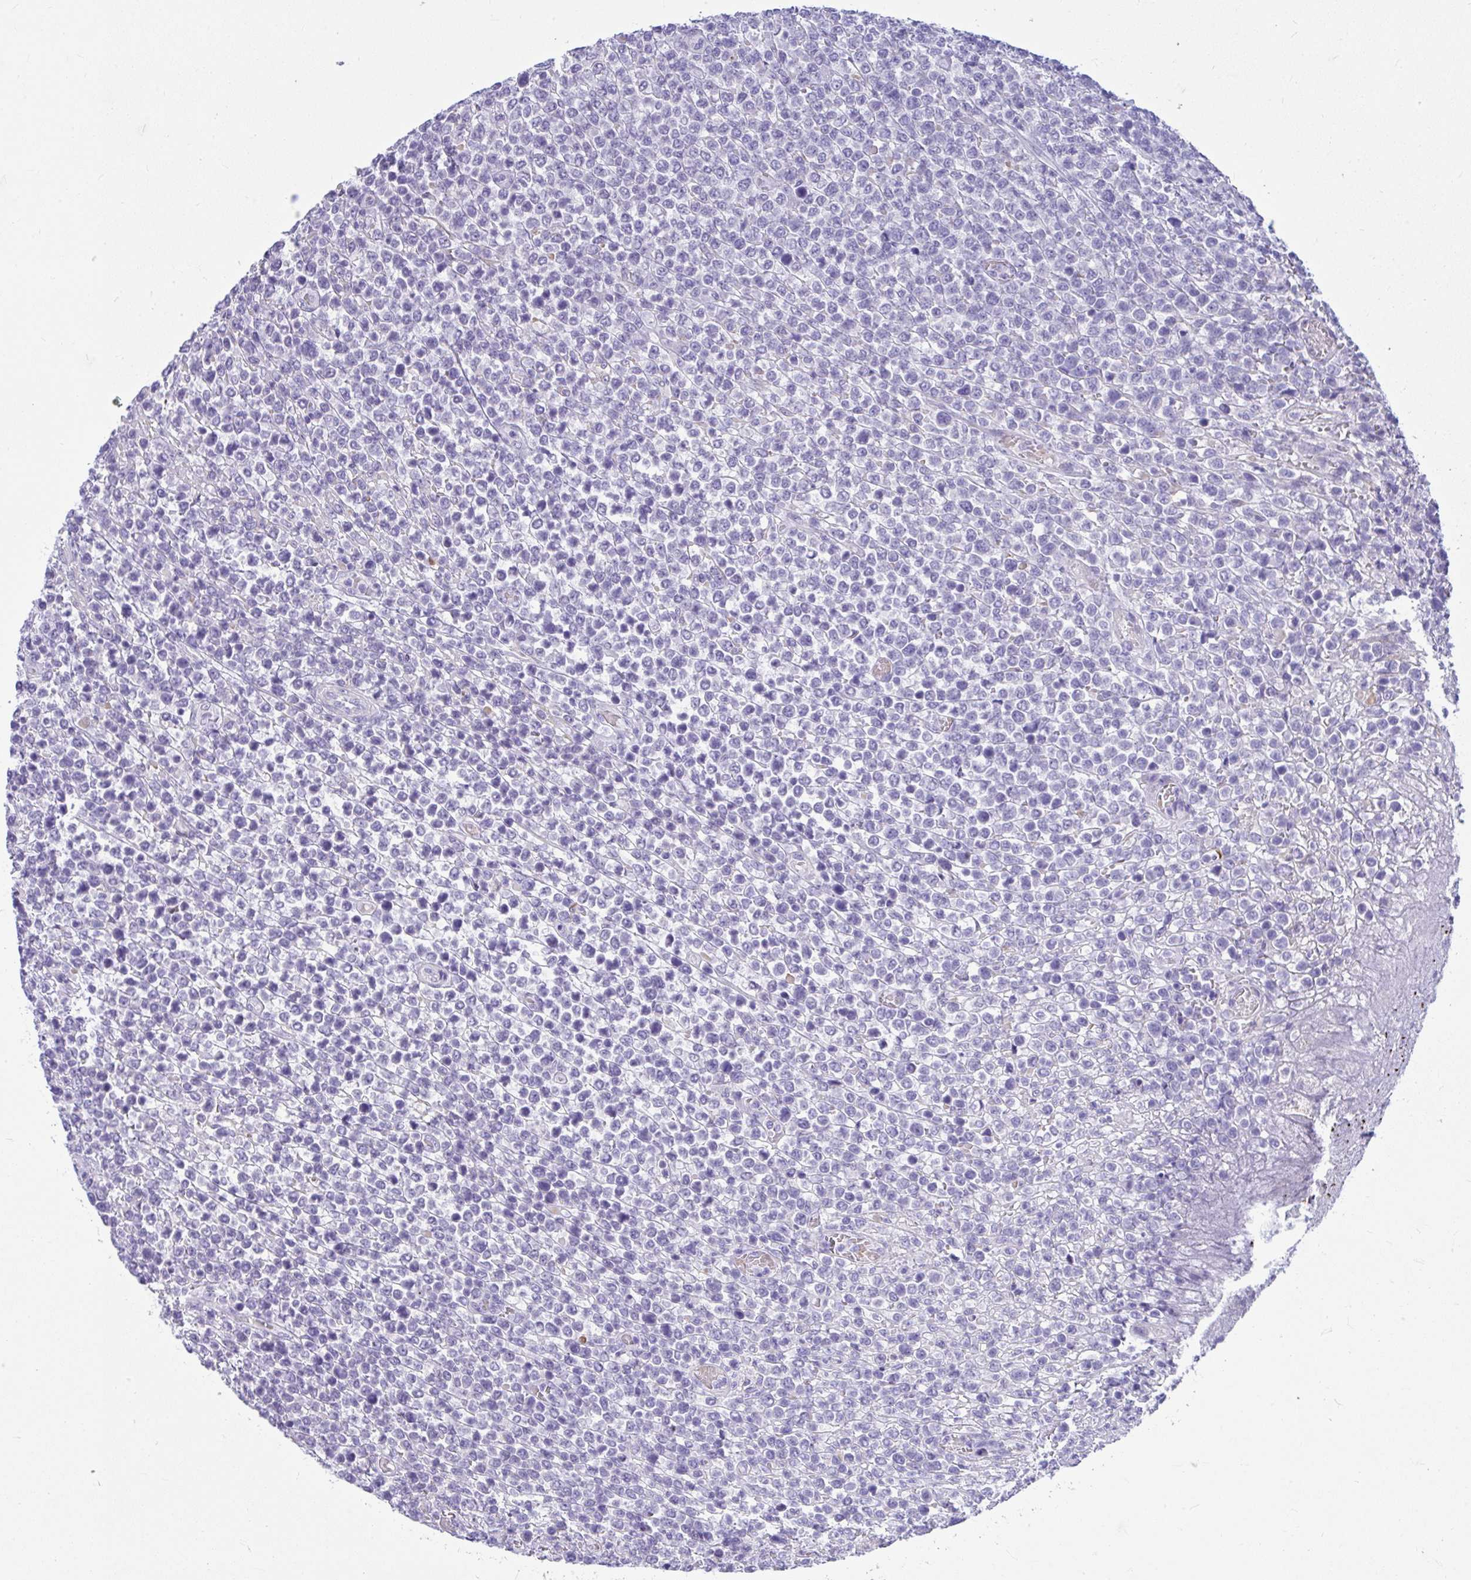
{"staining": {"intensity": "negative", "quantity": "none", "location": "none"}, "tissue": "lymphoma", "cell_type": "Tumor cells", "image_type": "cancer", "snomed": [{"axis": "morphology", "description": "Malignant lymphoma, non-Hodgkin's type, High grade"}, {"axis": "topography", "description": "Soft tissue"}], "caption": "Immunohistochemical staining of high-grade malignant lymphoma, non-Hodgkin's type shows no significant staining in tumor cells.", "gene": "ISL1", "patient": {"sex": "female", "age": 56}}